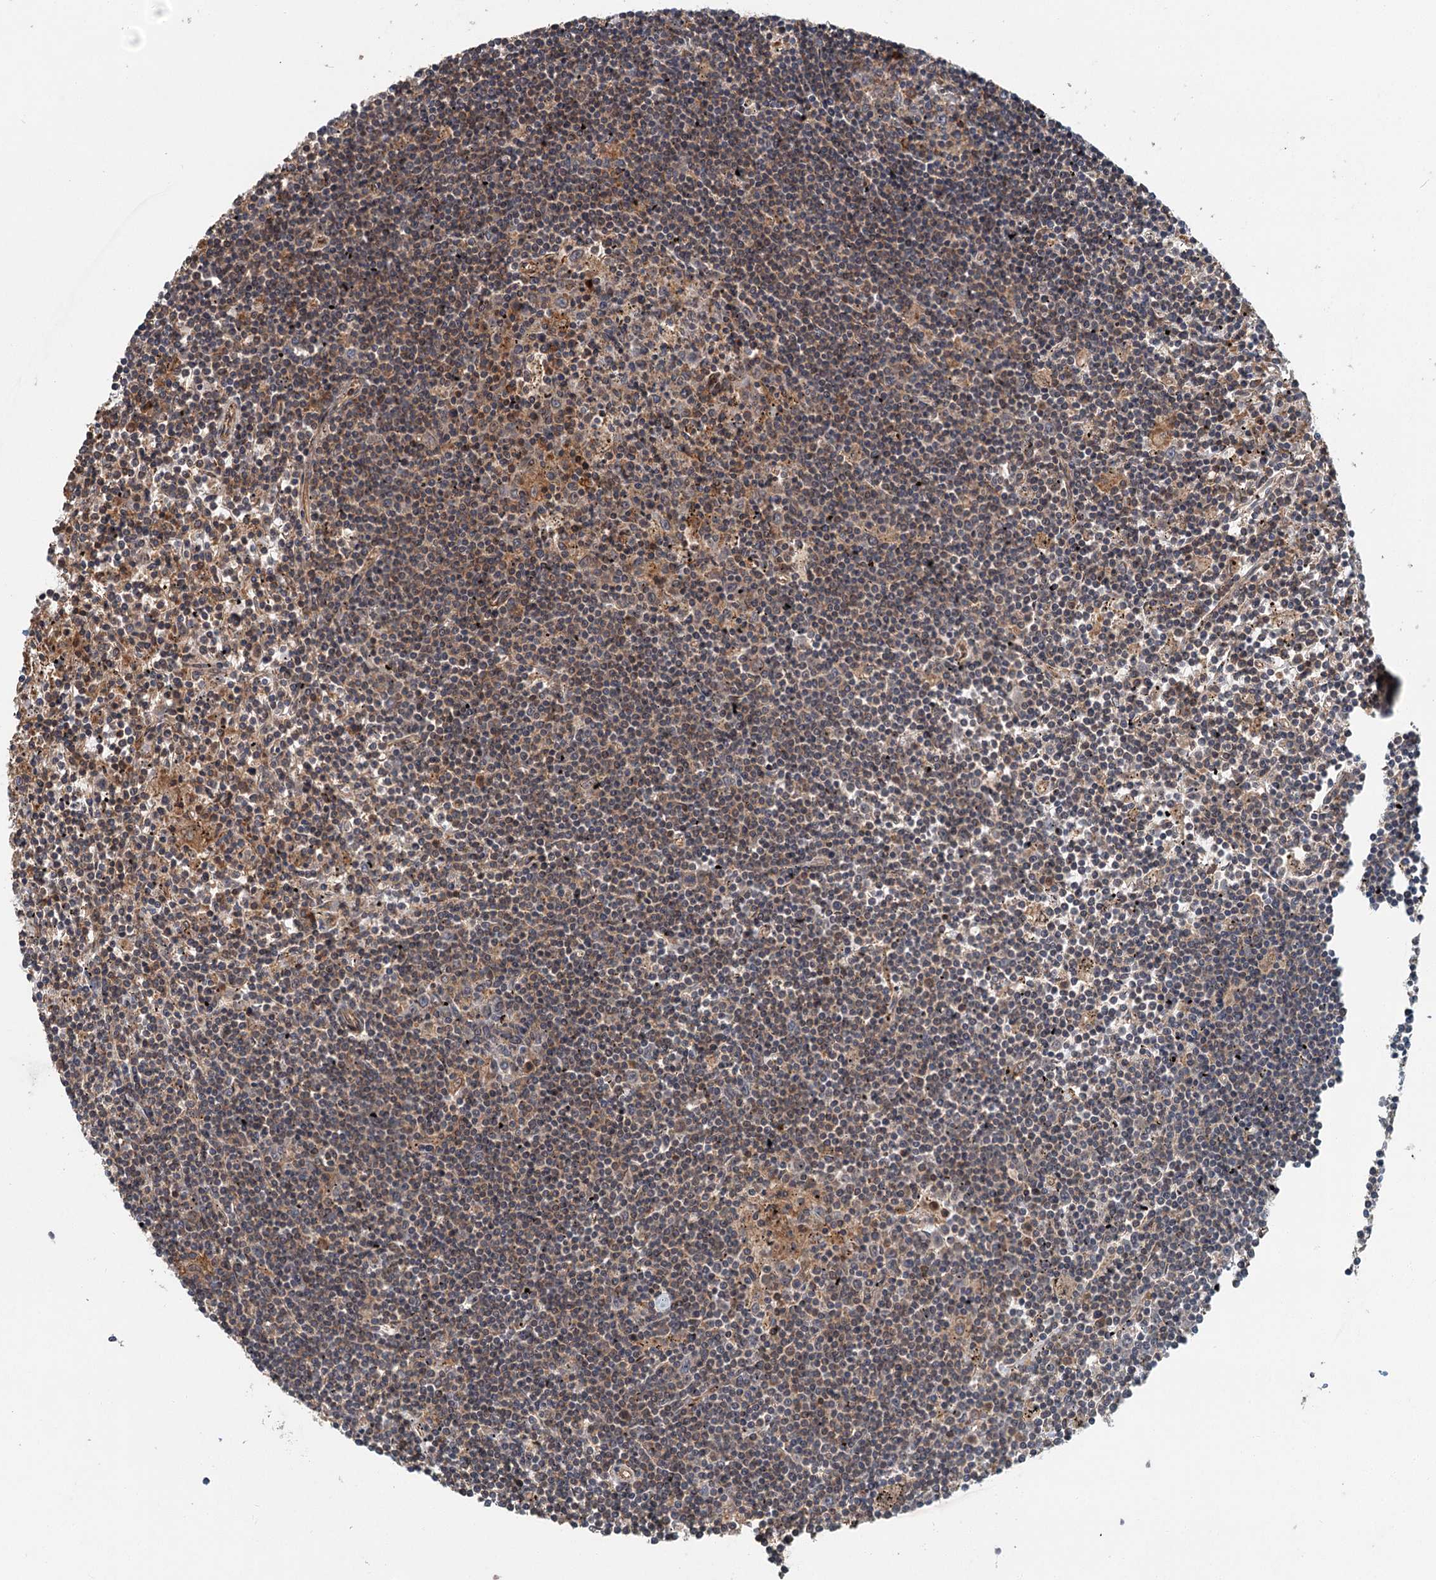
{"staining": {"intensity": "weak", "quantity": "<25%", "location": "cytoplasmic/membranous"}, "tissue": "lymphoma", "cell_type": "Tumor cells", "image_type": "cancer", "snomed": [{"axis": "morphology", "description": "Malignant lymphoma, non-Hodgkin's type, Low grade"}, {"axis": "topography", "description": "Spleen"}], "caption": "Low-grade malignant lymphoma, non-Hodgkin's type was stained to show a protein in brown. There is no significant positivity in tumor cells.", "gene": "ZNF527", "patient": {"sex": "male", "age": 76}}